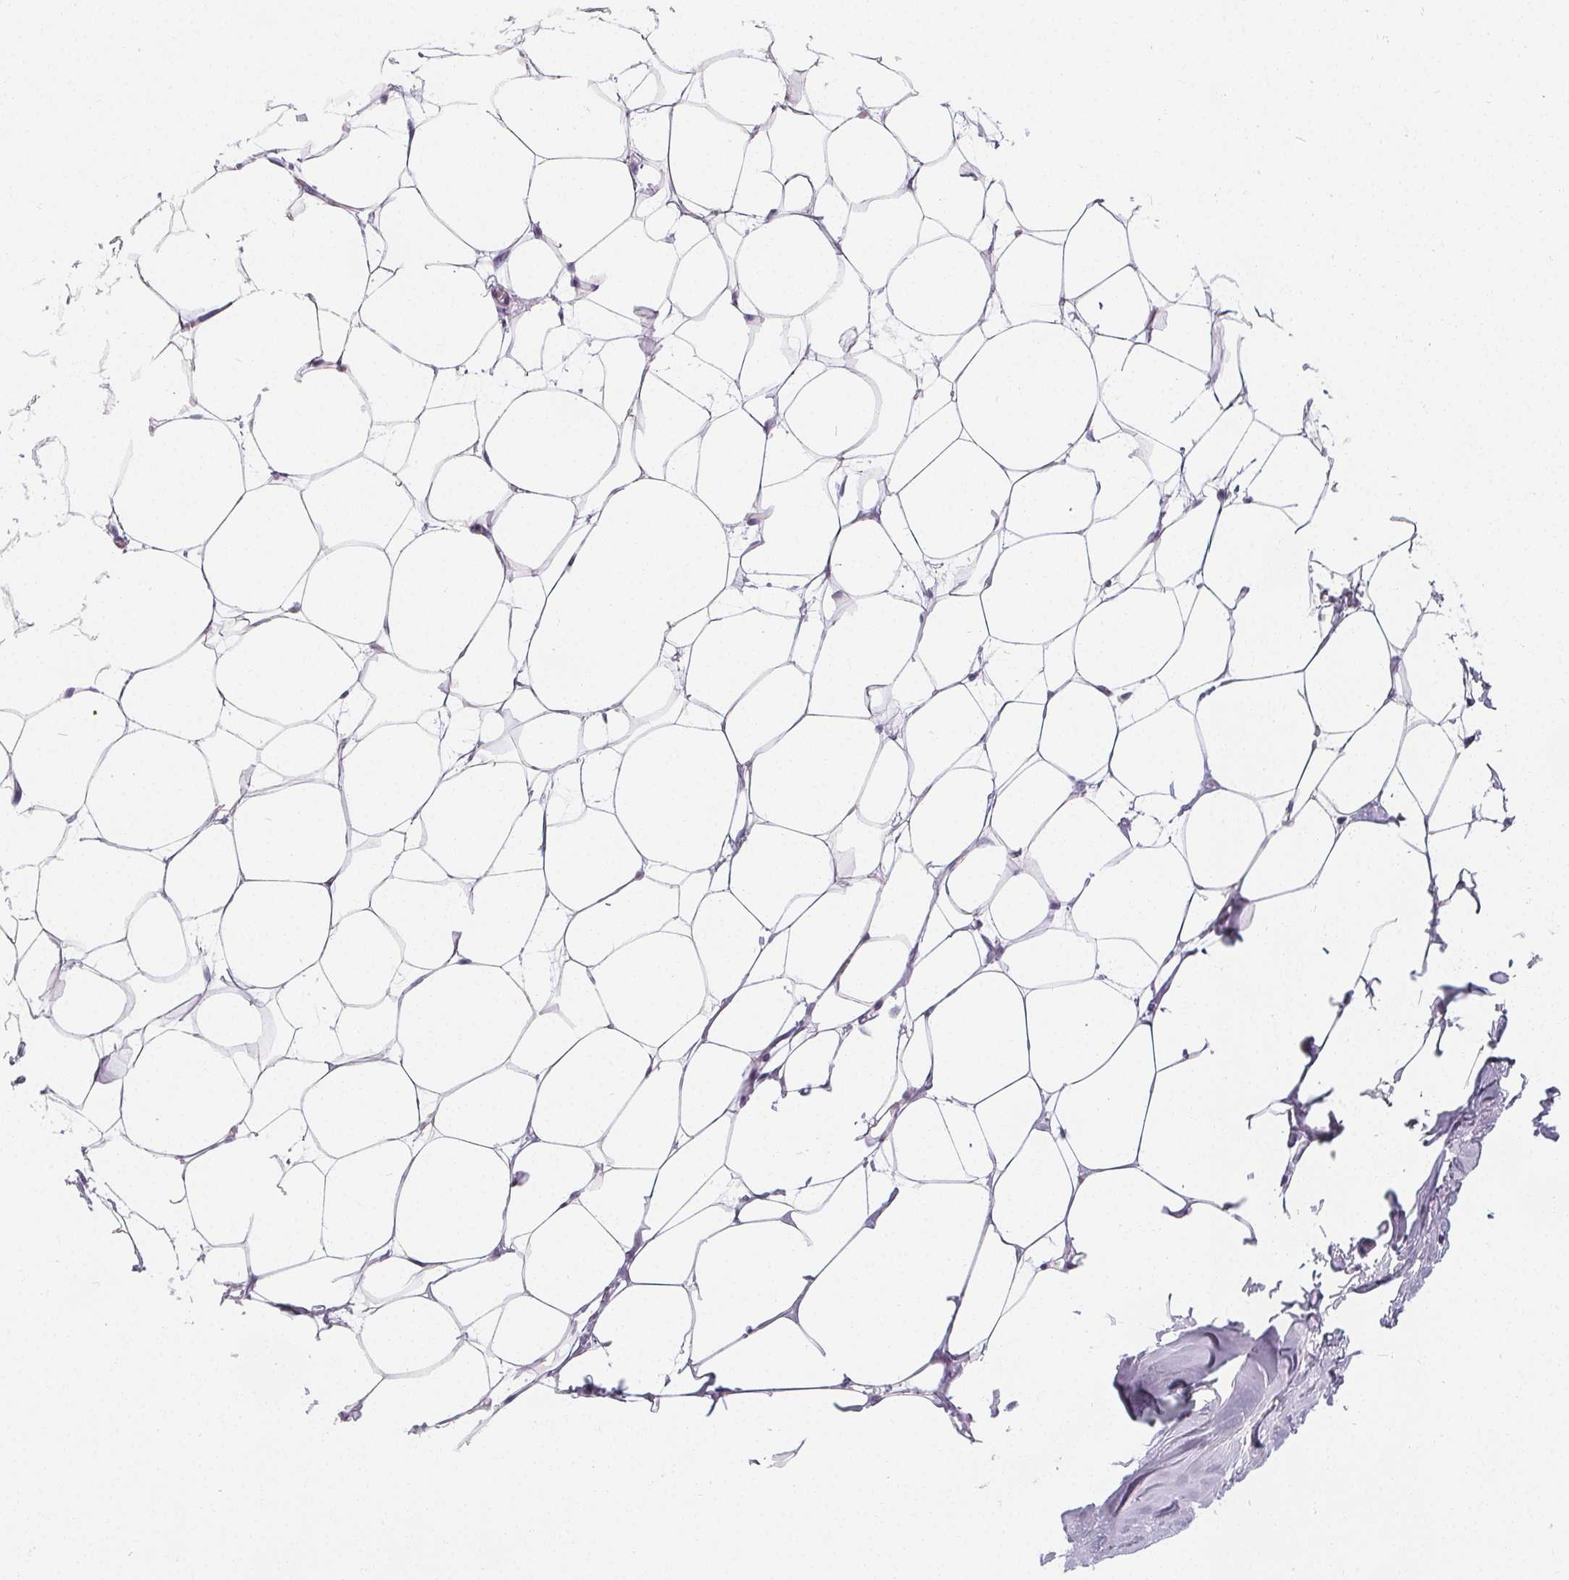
{"staining": {"intensity": "negative", "quantity": "none", "location": "none"}, "tissue": "breast", "cell_type": "Adipocytes", "image_type": "normal", "snomed": [{"axis": "morphology", "description": "Normal tissue, NOS"}, {"axis": "topography", "description": "Breast"}], "caption": "Human breast stained for a protein using immunohistochemistry demonstrates no staining in adipocytes.", "gene": "DBX2", "patient": {"sex": "female", "age": 27}}